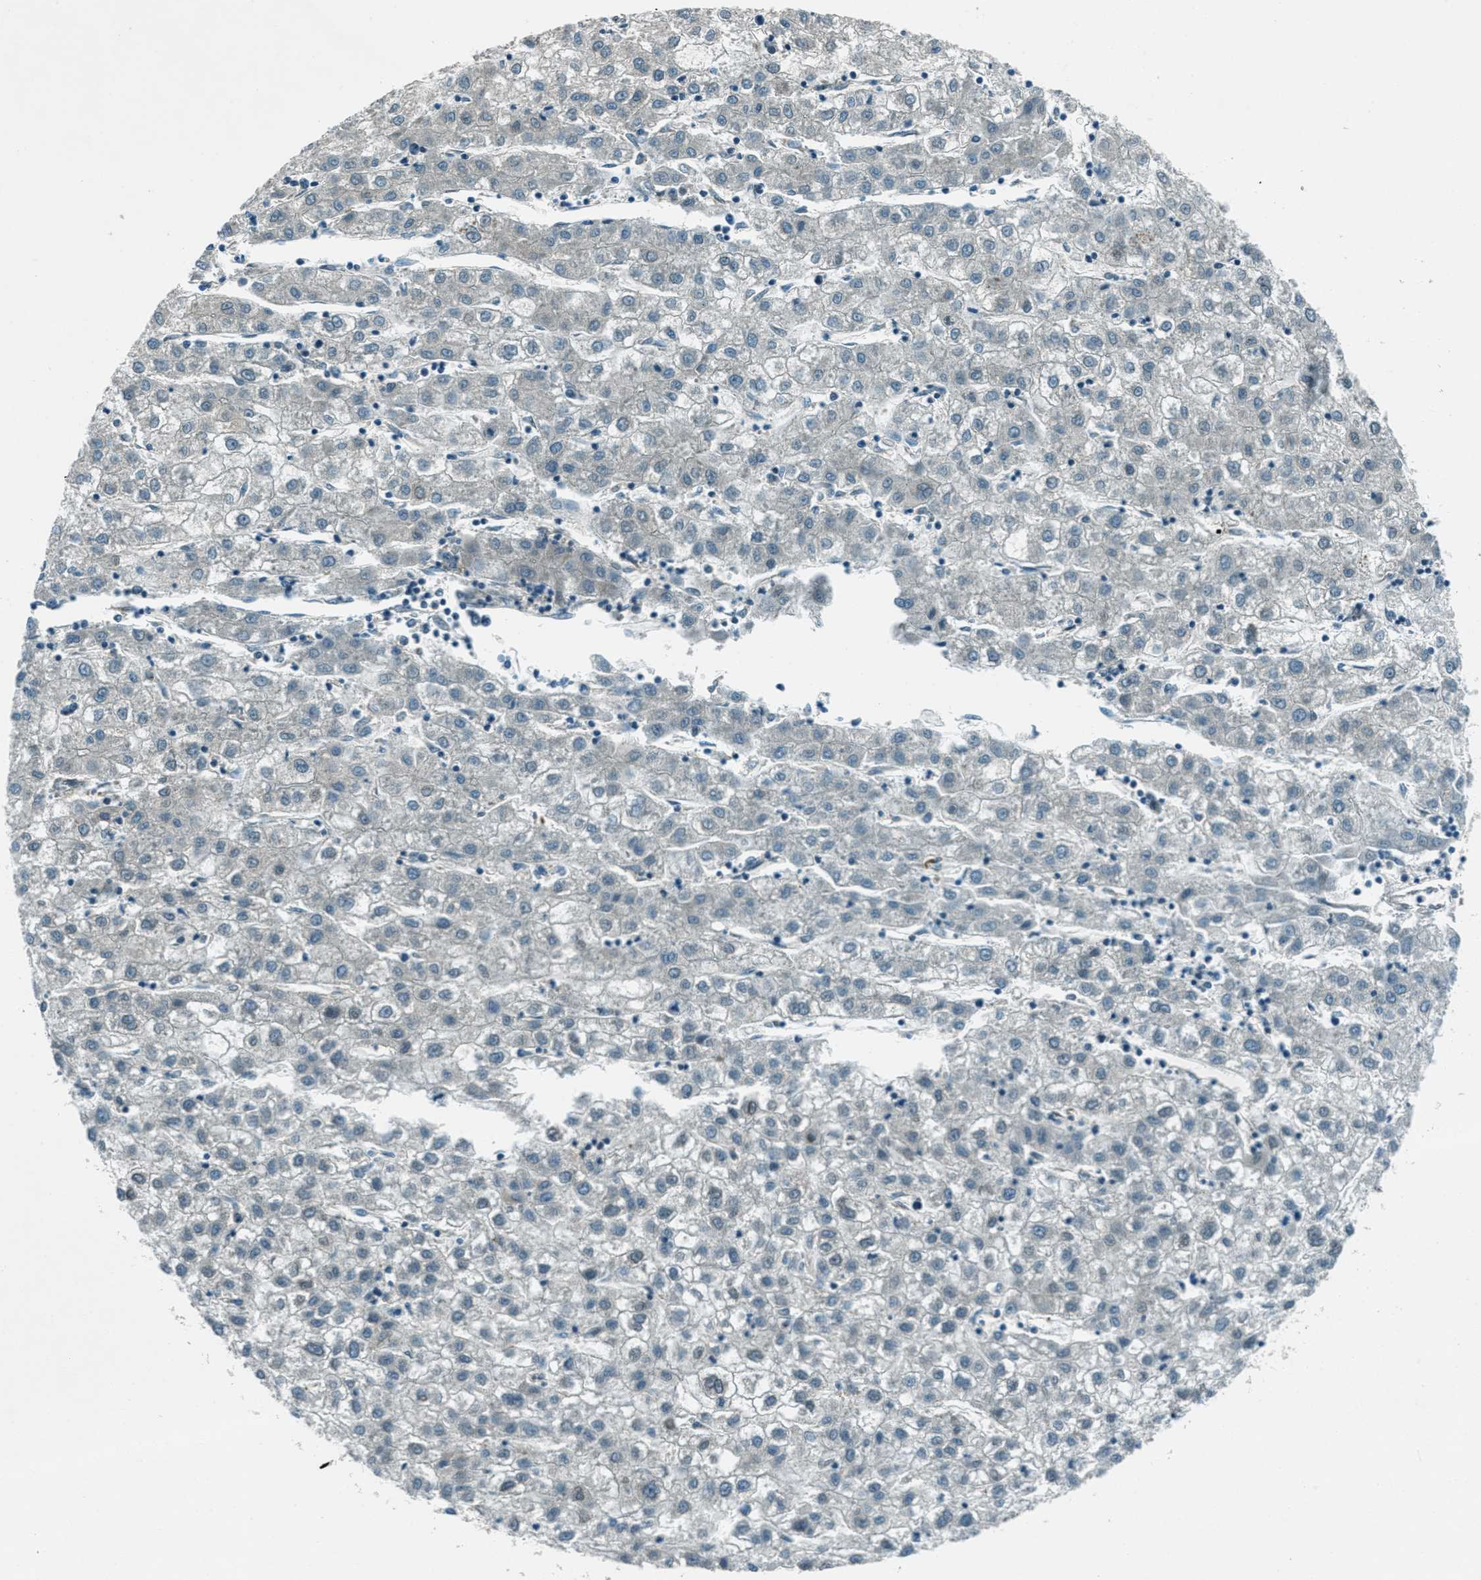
{"staining": {"intensity": "negative", "quantity": "none", "location": "none"}, "tissue": "liver cancer", "cell_type": "Tumor cells", "image_type": "cancer", "snomed": [{"axis": "morphology", "description": "Carcinoma, Hepatocellular, NOS"}, {"axis": "topography", "description": "Liver"}], "caption": "IHC micrograph of neoplastic tissue: hepatocellular carcinoma (liver) stained with DAB exhibits no significant protein staining in tumor cells.", "gene": "LEMD2", "patient": {"sex": "male", "age": 72}}